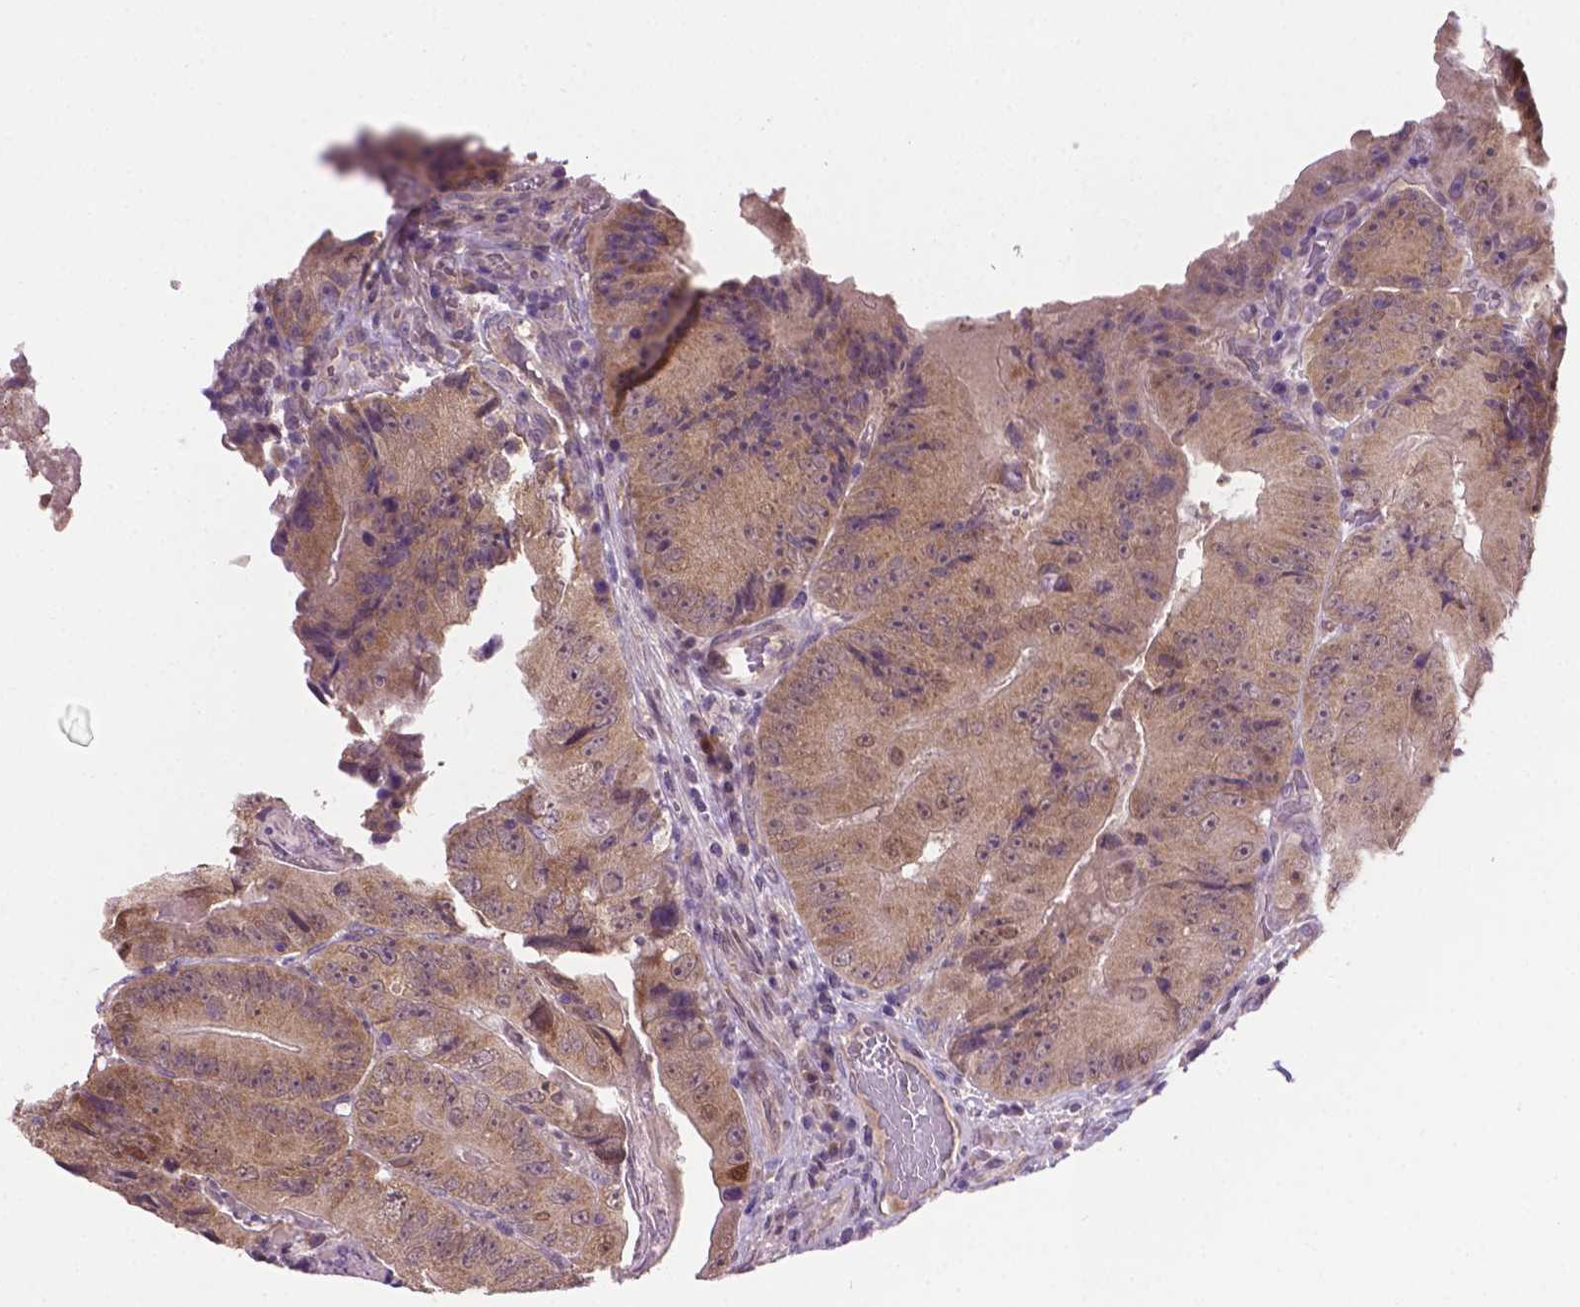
{"staining": {"intensity": "weak", "quantity": "25%-75%", "location": "cytoplasmic/membranous"}, "tissue": "colorectal cancer", "cell_type": "Tumor cells", "image_type": "cancer", "snomed": [{"axis": "morphology", "description": "Adenocarcinoma, NOS"}, {"axis": "topography", "description": "Colon"}], "caption": "Weak cytoplasmic/membranous staining for a protein is seen in approximately 25%-75% of tumor cells of colorectal adenocarcinoma using immunohistochemistry (IHC).", "gene": "IRF6", "patient": {"sex": "female", "age": 86}}